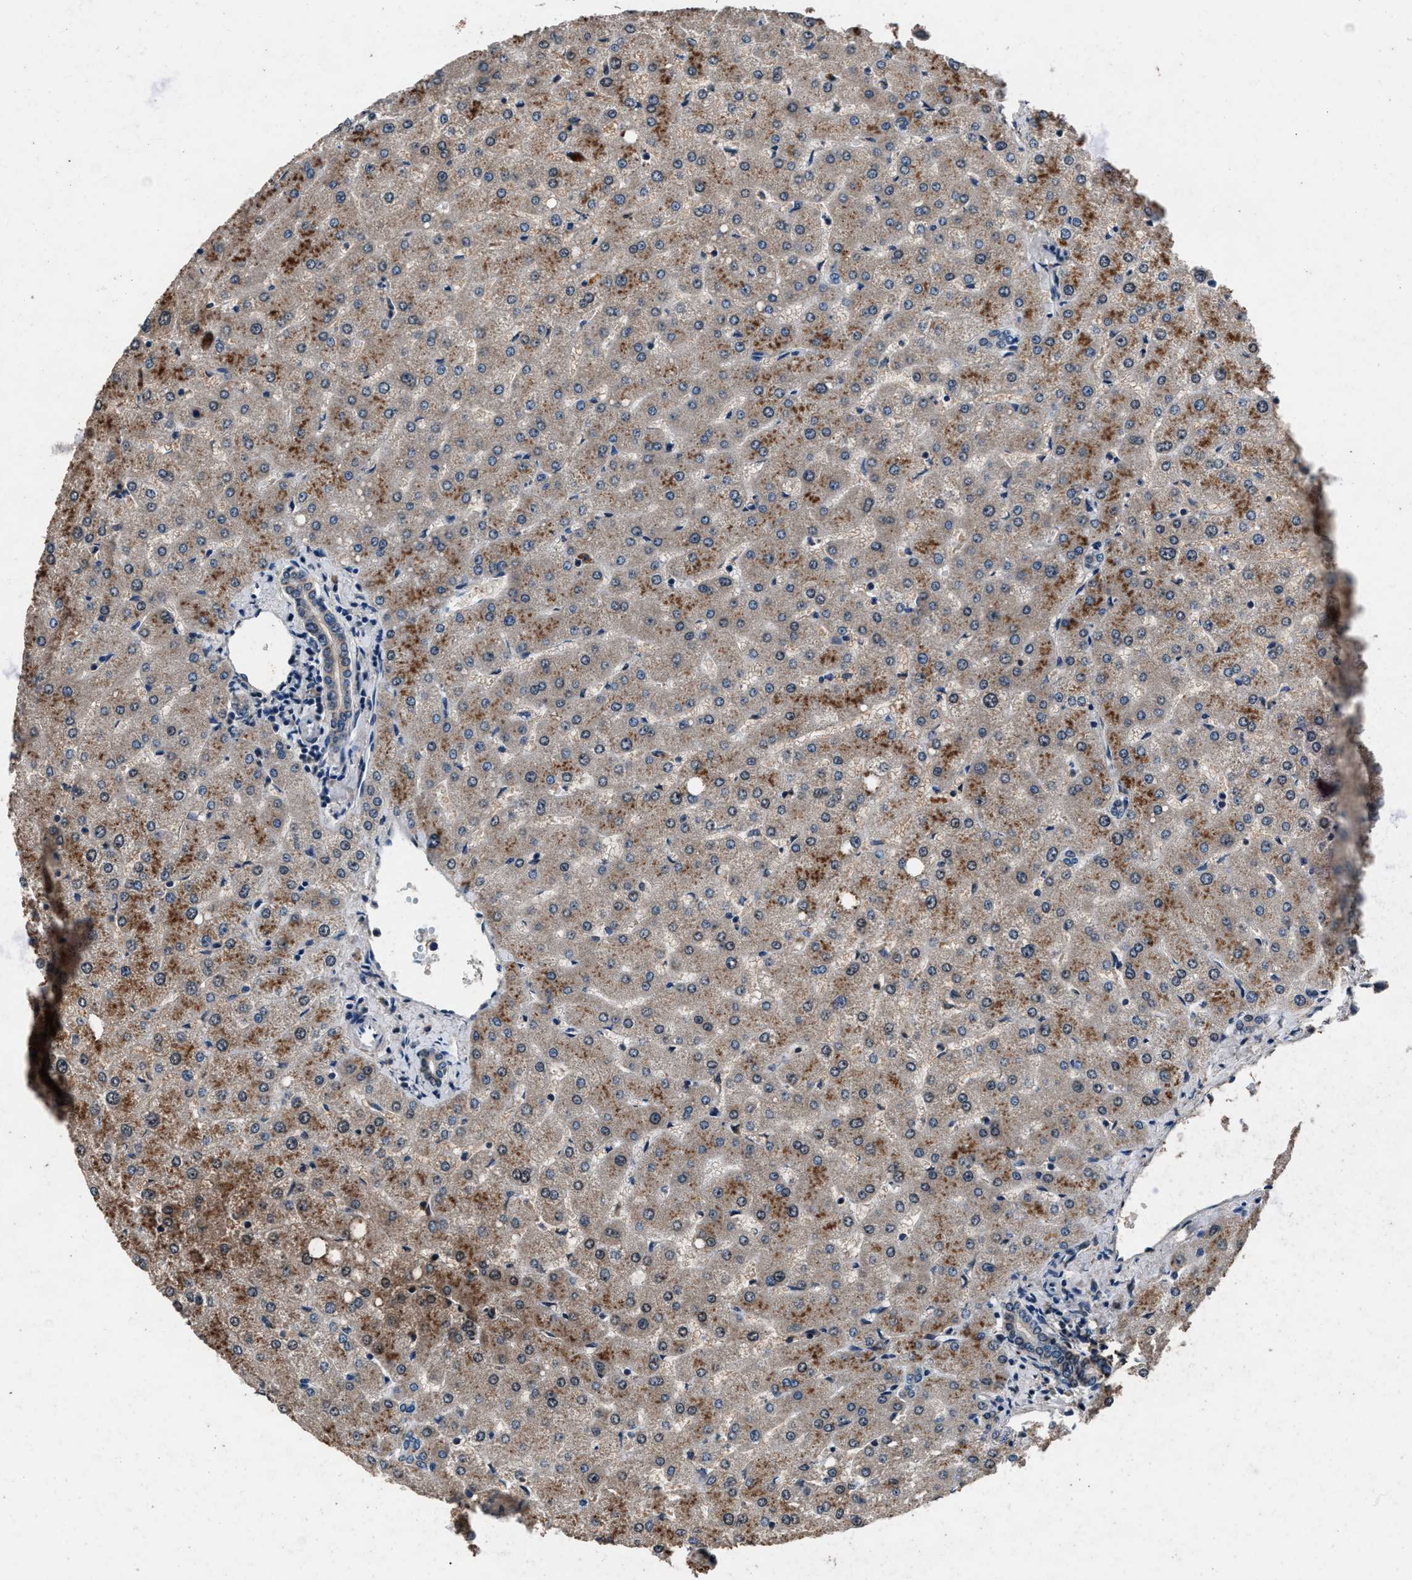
{"staining": {"intensity": "weak", "quantity": "<25%", "location": "cytoplasmic/membranous"}, "tissue": "liver", "cell_type": "Cholangiocytes", "image_type": "normal", "snomed": [{"axis": "morphology", "description": "Normal tissue, NOS"}, {"axis": "topography", "description": "Liver"}], "caption": "The micrograph exhibits no significant expression in cholangiocytes of liver.", "gene": "DENND6B", "patient": {"sex": "female", "age": 54}}